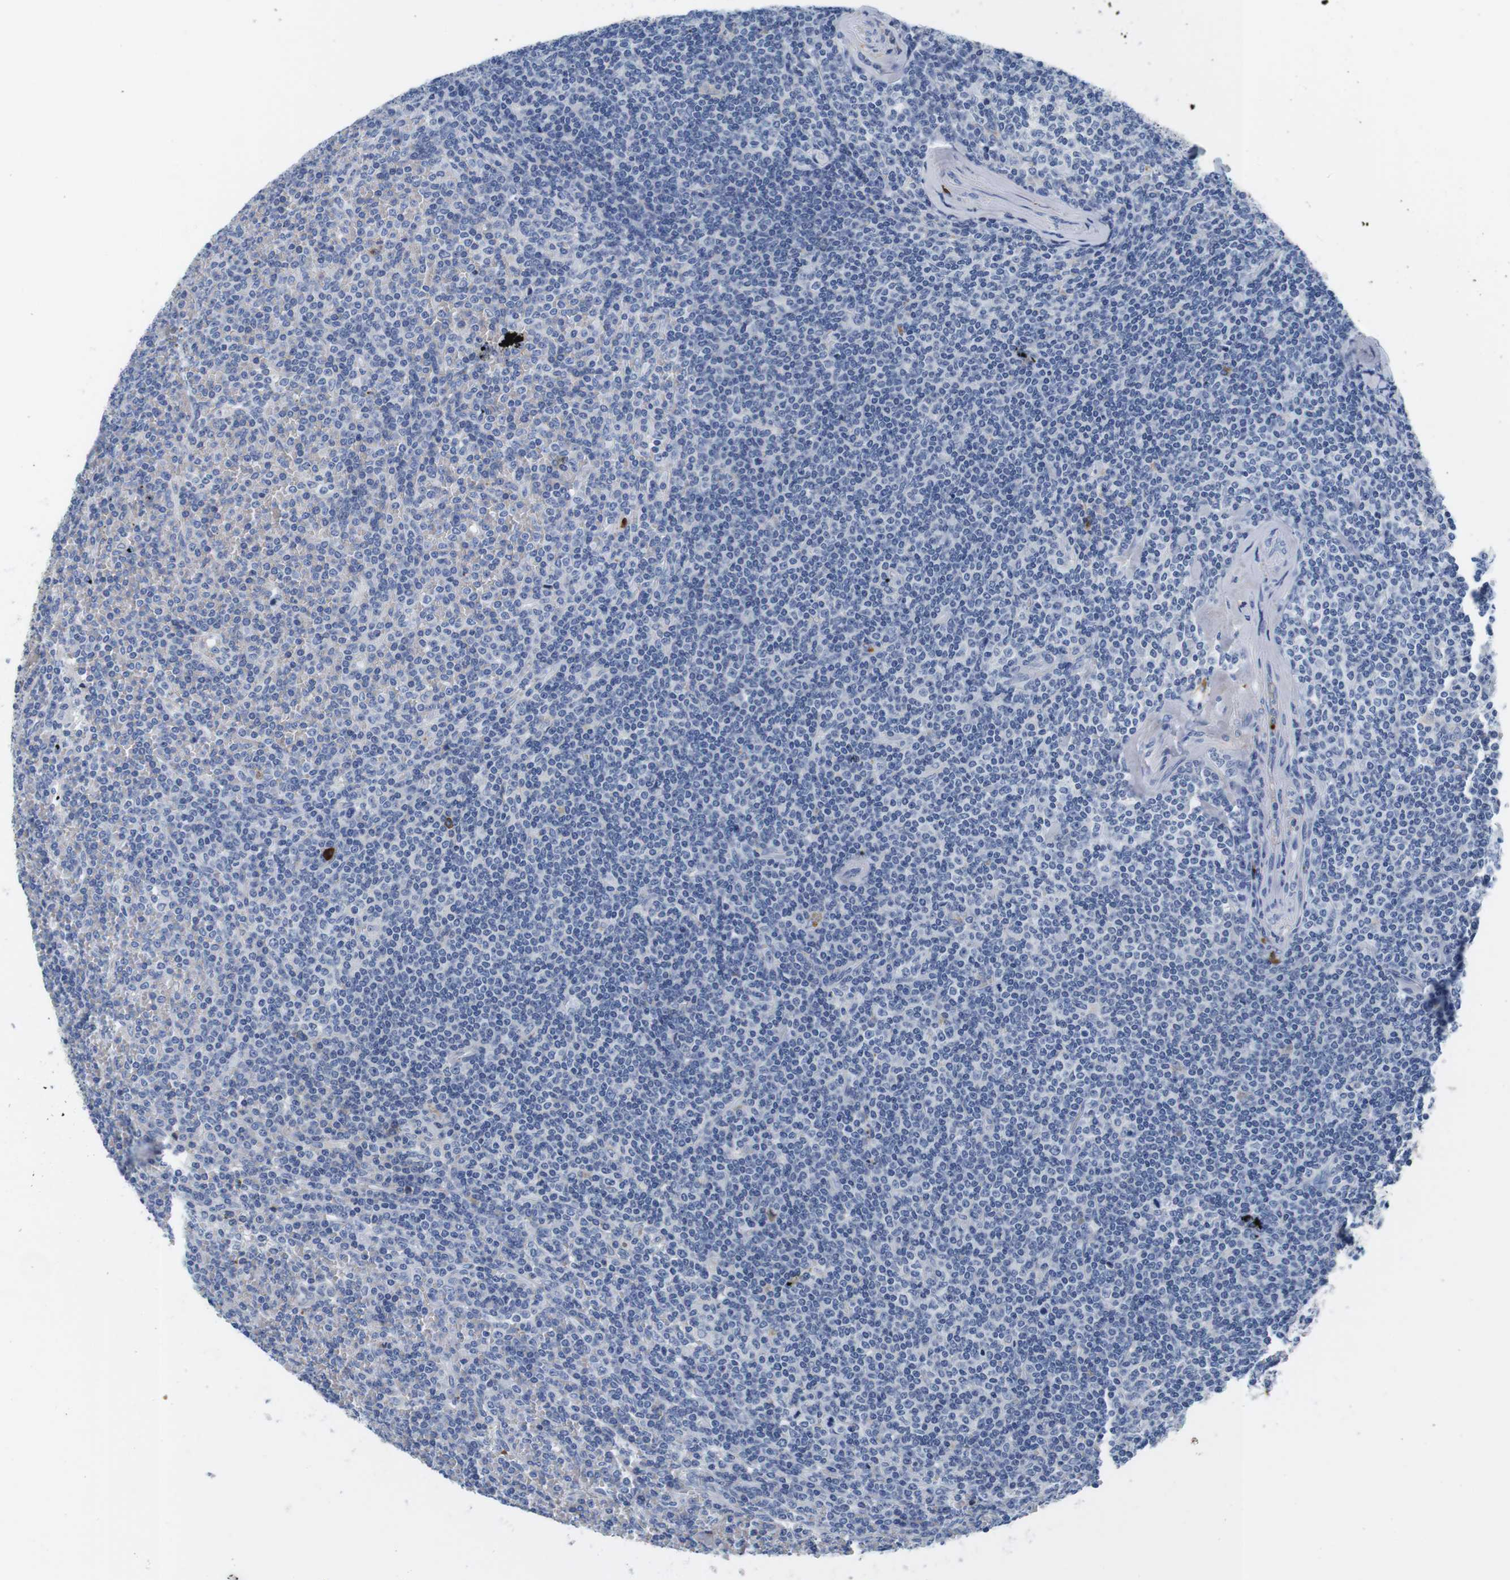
{"staining": {"intensity": "negative", "quantity": "none", "location": "none"}, "tissue": "lymphoma", "cell_type": "Tumor cells", "image_type": "cancer", "snomed": [{"axis": "morphology", "description": "Malignant lymphoma, non-Hodgkin's type, Low grade"}, {"axis": "topography", "description": "Spleen"}], "caption": "A micrograph of human lymphoma is negative for staining in tumor cells. (Immunohistochemistry (ihc), brightfield microscopy, high magnification).", "gene": "IGKC", "patient": {"sex": "female", "age": 19}}